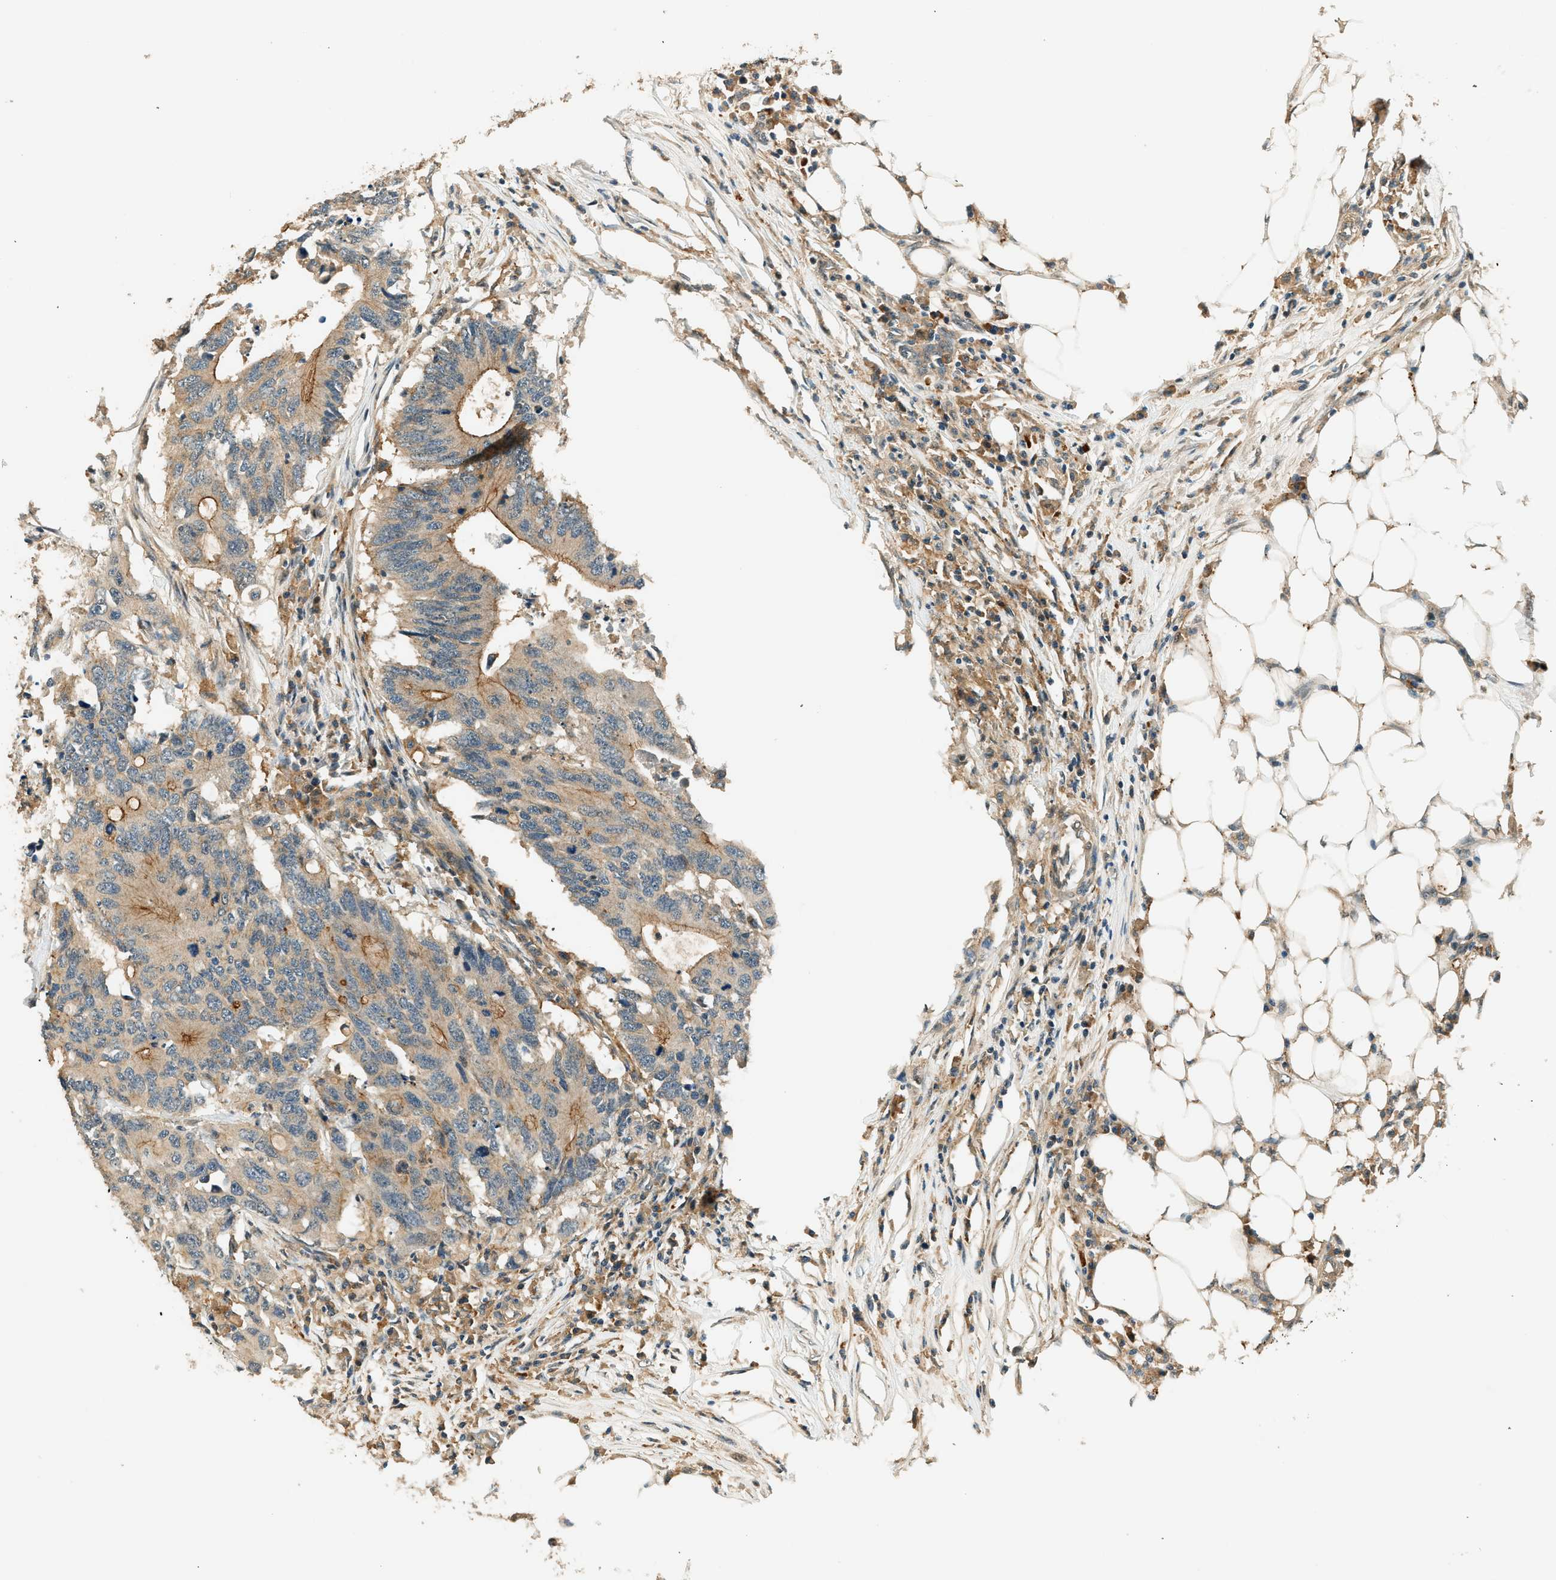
{"staining": {"intensity": "moderate", "quantity": ">75%", "location": "cytoplasmic/membranous"}, "tissue": "colorectal cancer", "cell_type": "Tumor cells", "image_type": "cancer", "snomed": [{"axis": "morphology", "description": "Adenocarcinoma, NOS"}, {"axis": "topography", "description": "Colon"}], "caption": "The image shows immunohistochemical staining of colorectal cancer. There is moderate cytoplasmic/membranous staining is identified in about >75% of tumor cells.", "gene": "ARHGEF11", "patient": {"sex": "male", "age": 71}}